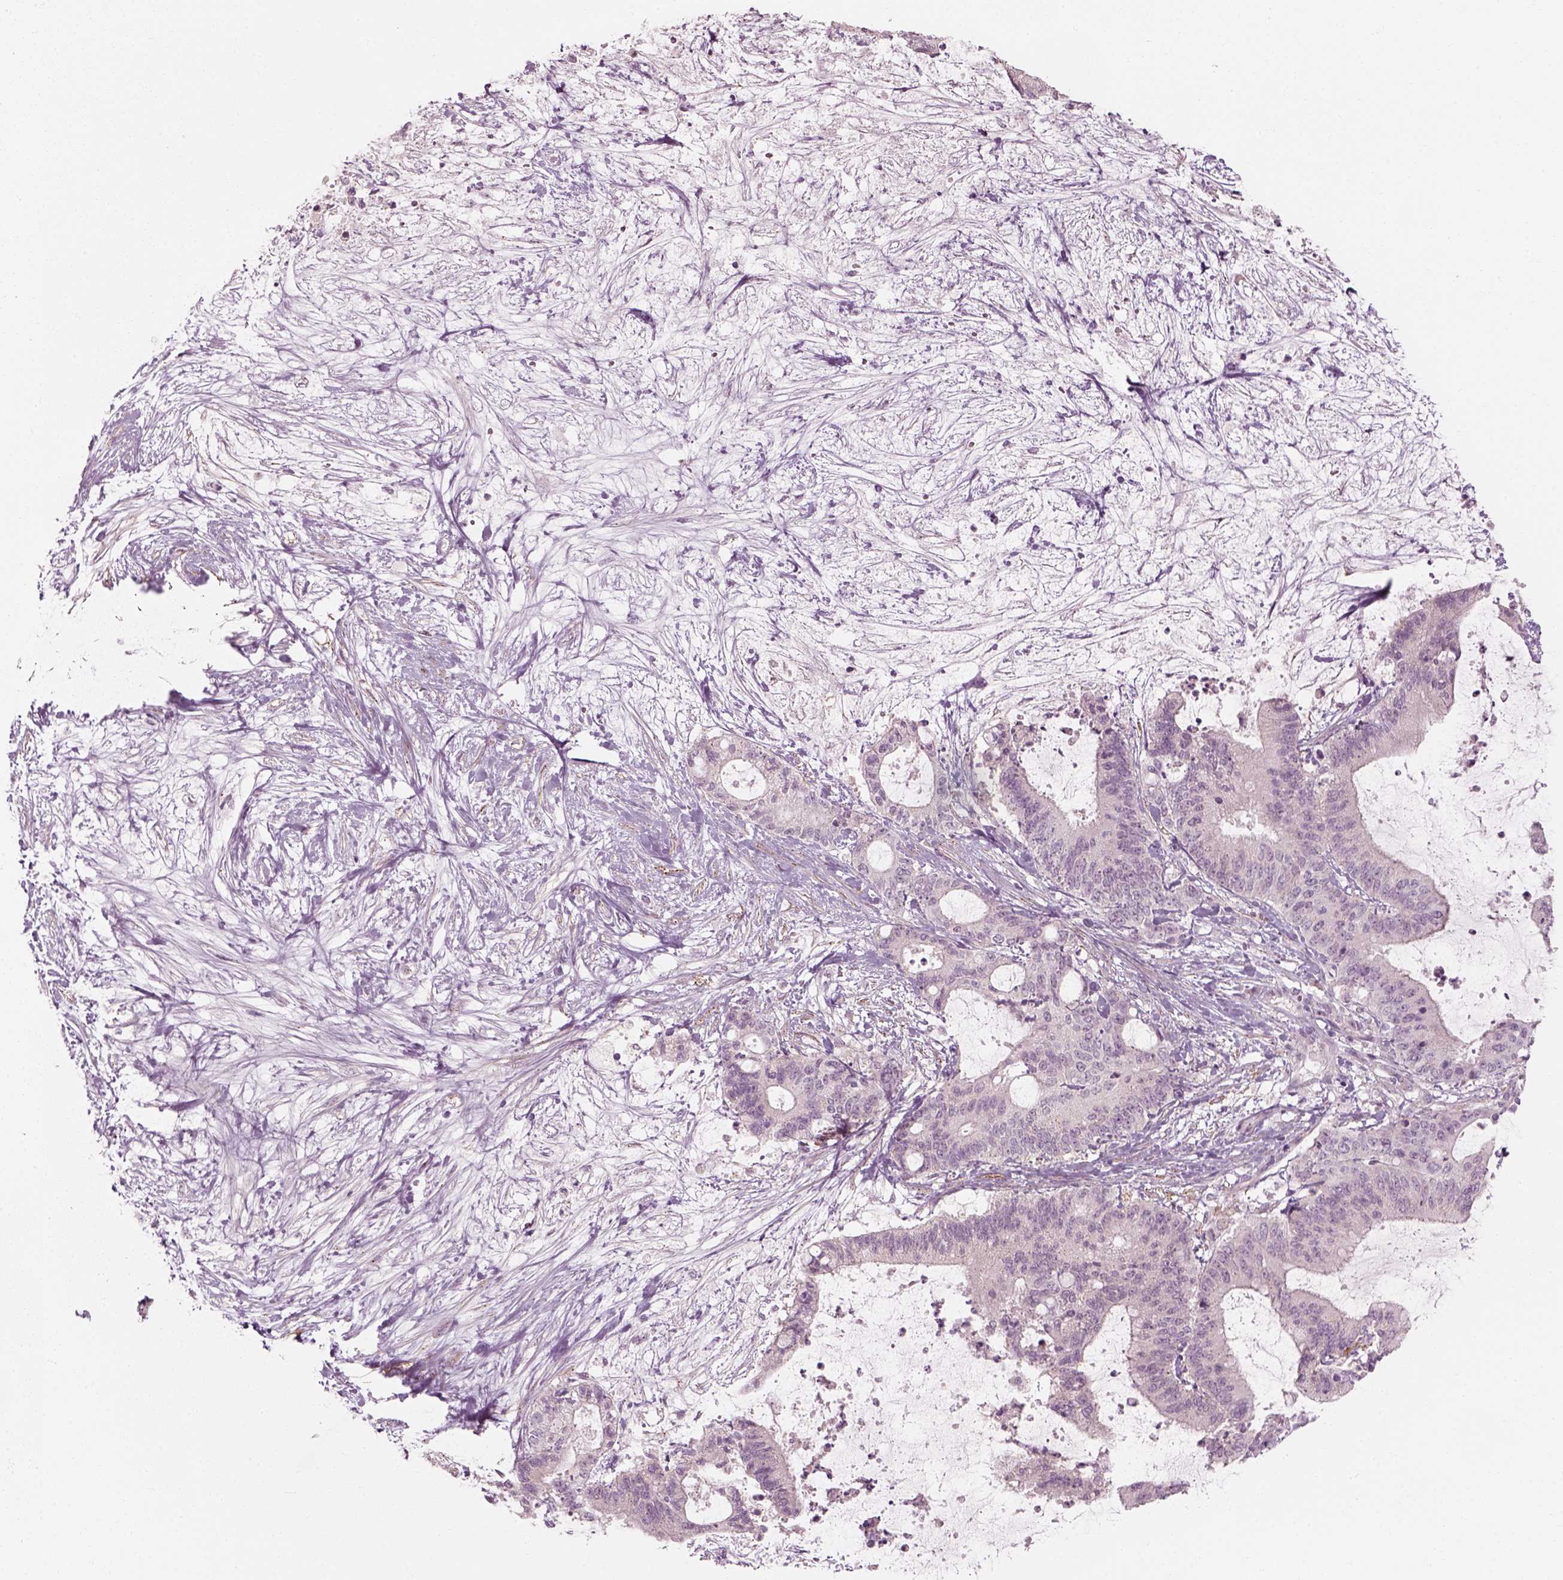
{"staining": {"intensity": "negative", "quantity": "none", "location": "none"}, "tissue": "liver cancer", "cell_type": "Tumor cells", "image_type": "cancer", "snomed": [{"axis": "morphology", "description": "Cholangiocarcinoma"}, {"axis": "topography", "description": "Liver"}], "caption": "Human cholangiocarcinoma (liver) stained for a protein using immunohistochemistry demonstrates no positivity in tumor cells.", "gene": "MLIP", "patient": {"sex": "female", "age": 73}}